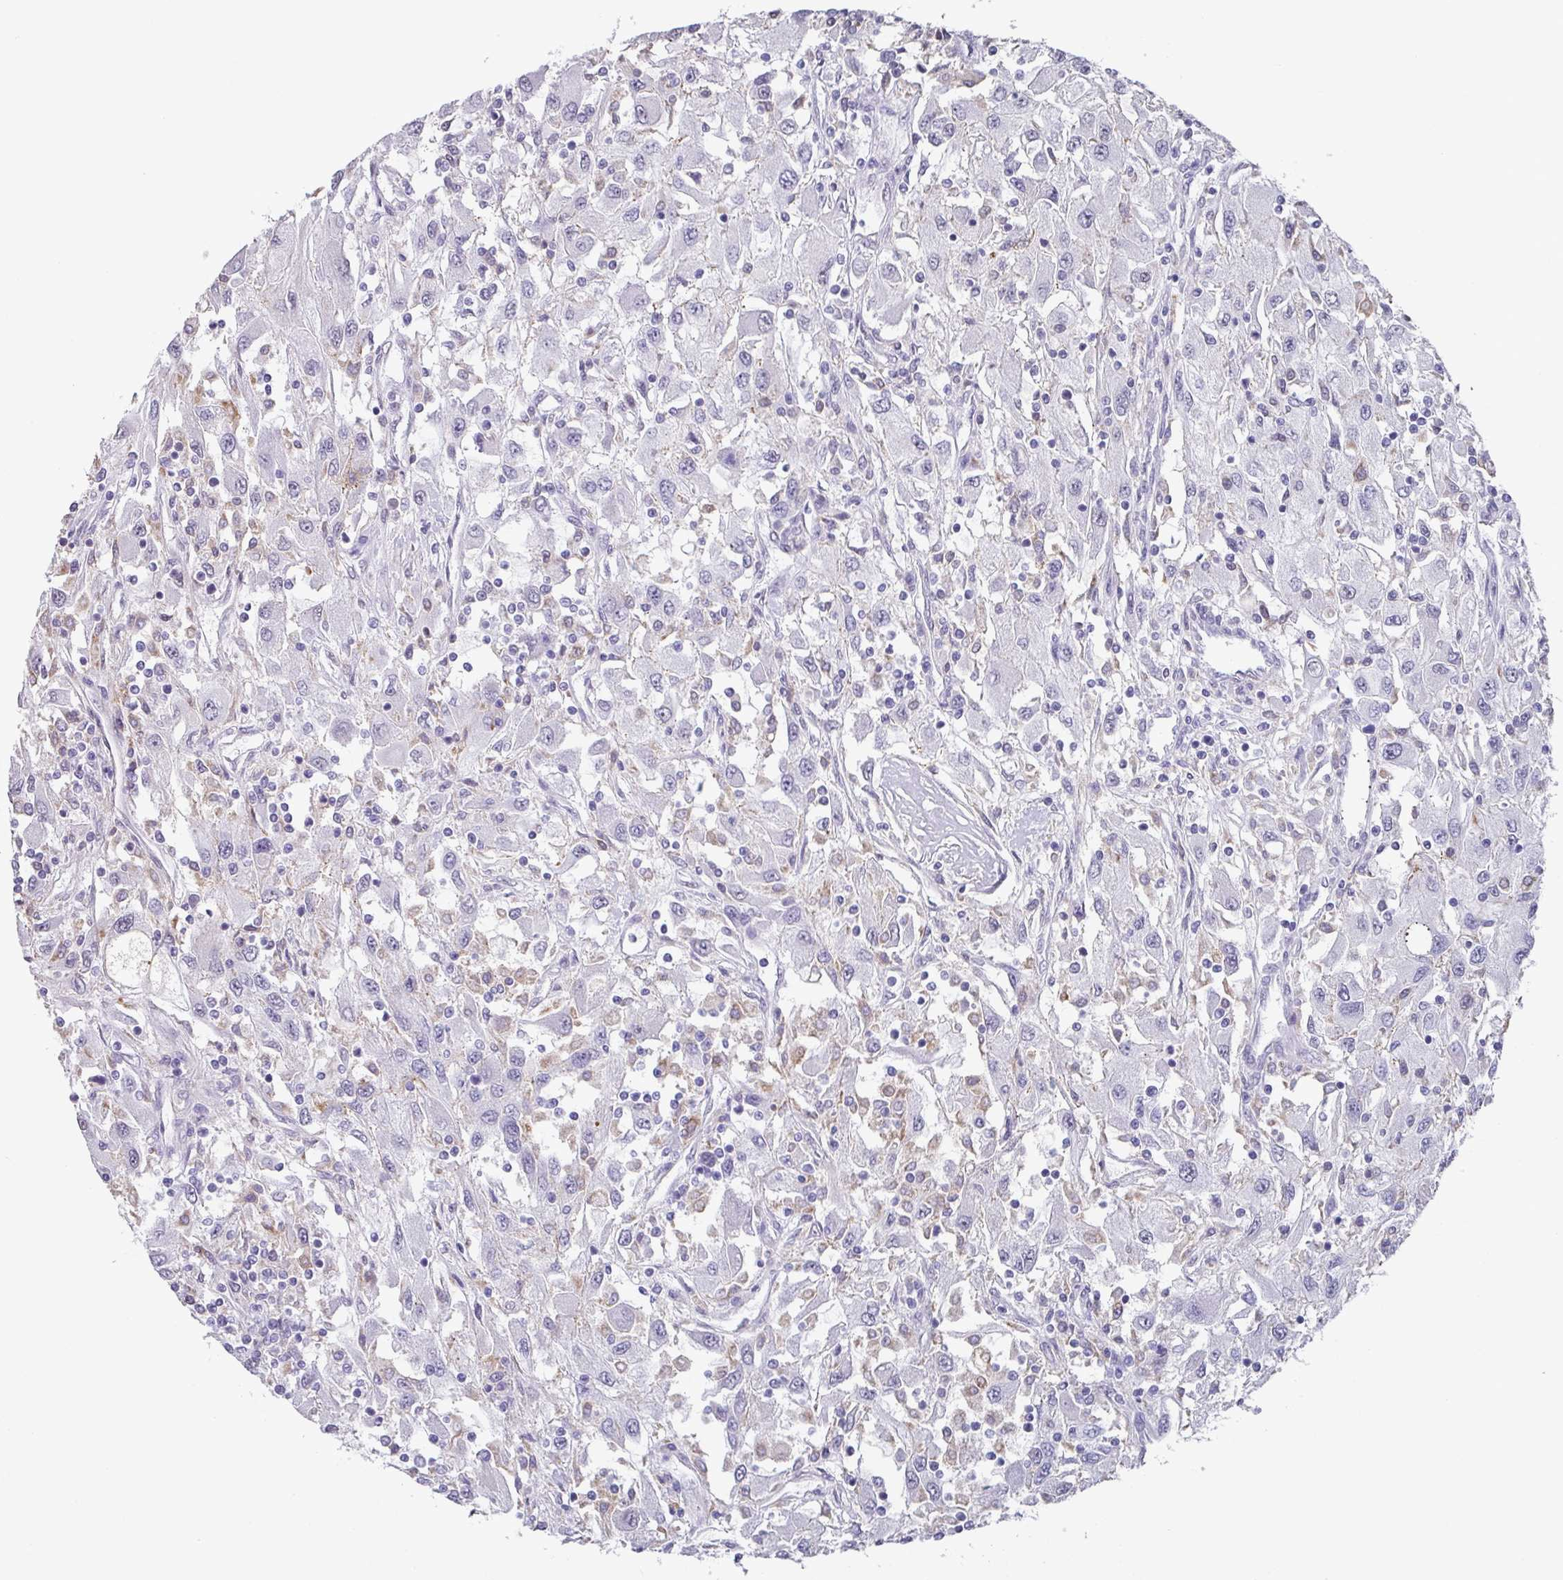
{"staining": {"intensity": "negative", "quantity": "none", "location": "none"}, "tissue": "renal cancer", "cell_type": "Tumor cells", "image_type": "cancer", "snomed": [{"axis": "morphology", "description": "Adenocarcinoma, NOS"}, {"axis": "topography", "description": "Kidney"}], "caption": "The histopathology image reveals no staining of tumor cells in renal adenocarcinoma.", "gene": "C1QB", "patient": {"sex": "female", "age": 67}}